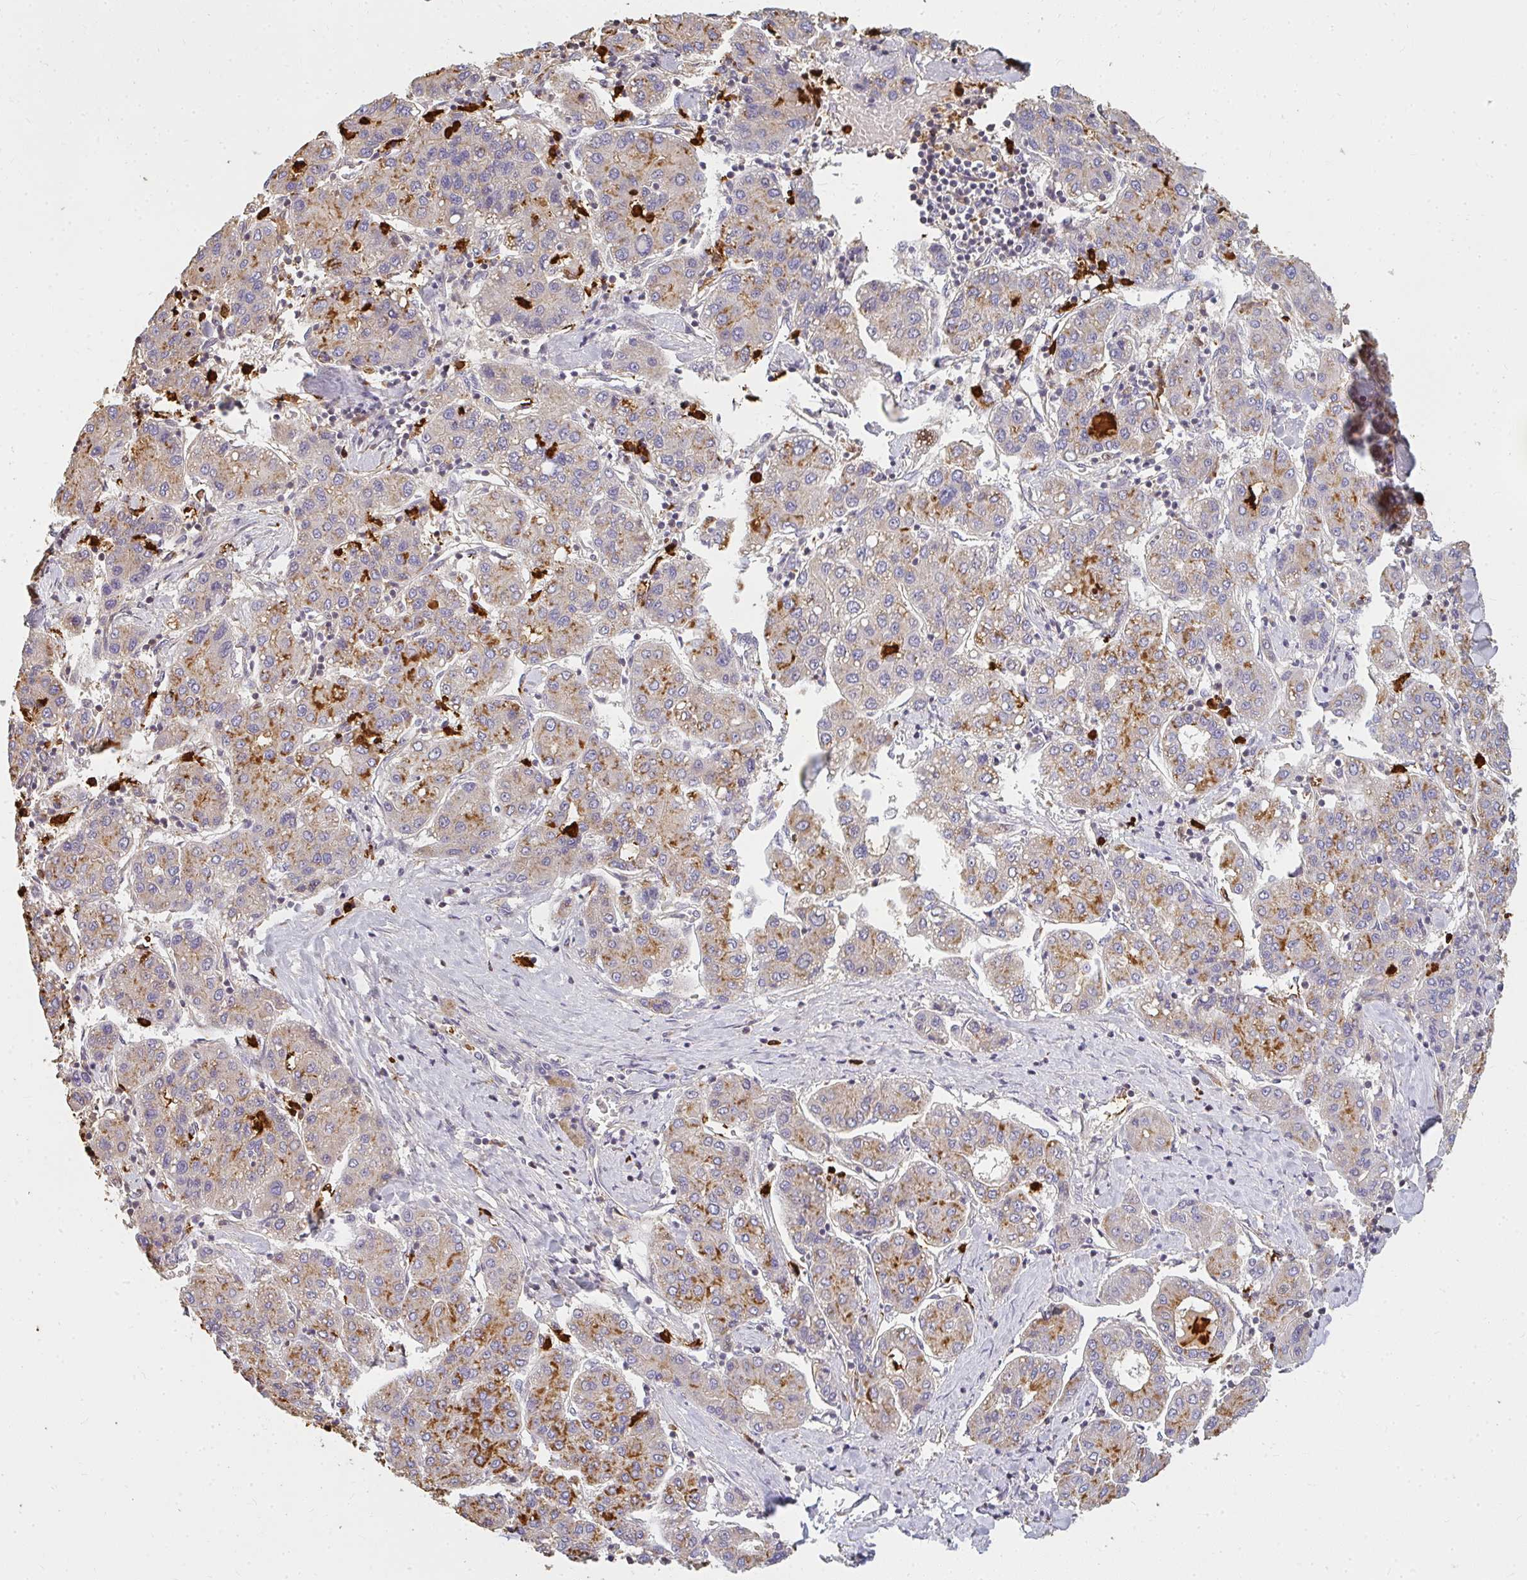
{"staining": {"intensity": "moderate", "quantity": "25%-75%", "location": "cytoplasmic/membranous"}, "tissue": "liver cancer", "cell_type": "Tumor cells", "image_type": "cancer", "snomed": [{"axis": "morphology", "description": "Carcinoma, Hepatocellular, NOS"}, {"axis": "topography", "description": "Liver"}], "caption": "Hepatocellular carcinoma (liver) stained with DAB immunohistochemistry shows medium levels of moderate cytoplasmic/membranous expression in about 25%-75% of tumor cells.", "gene": "CNTRL", "patient": {"sex": "male", "age": 65}}